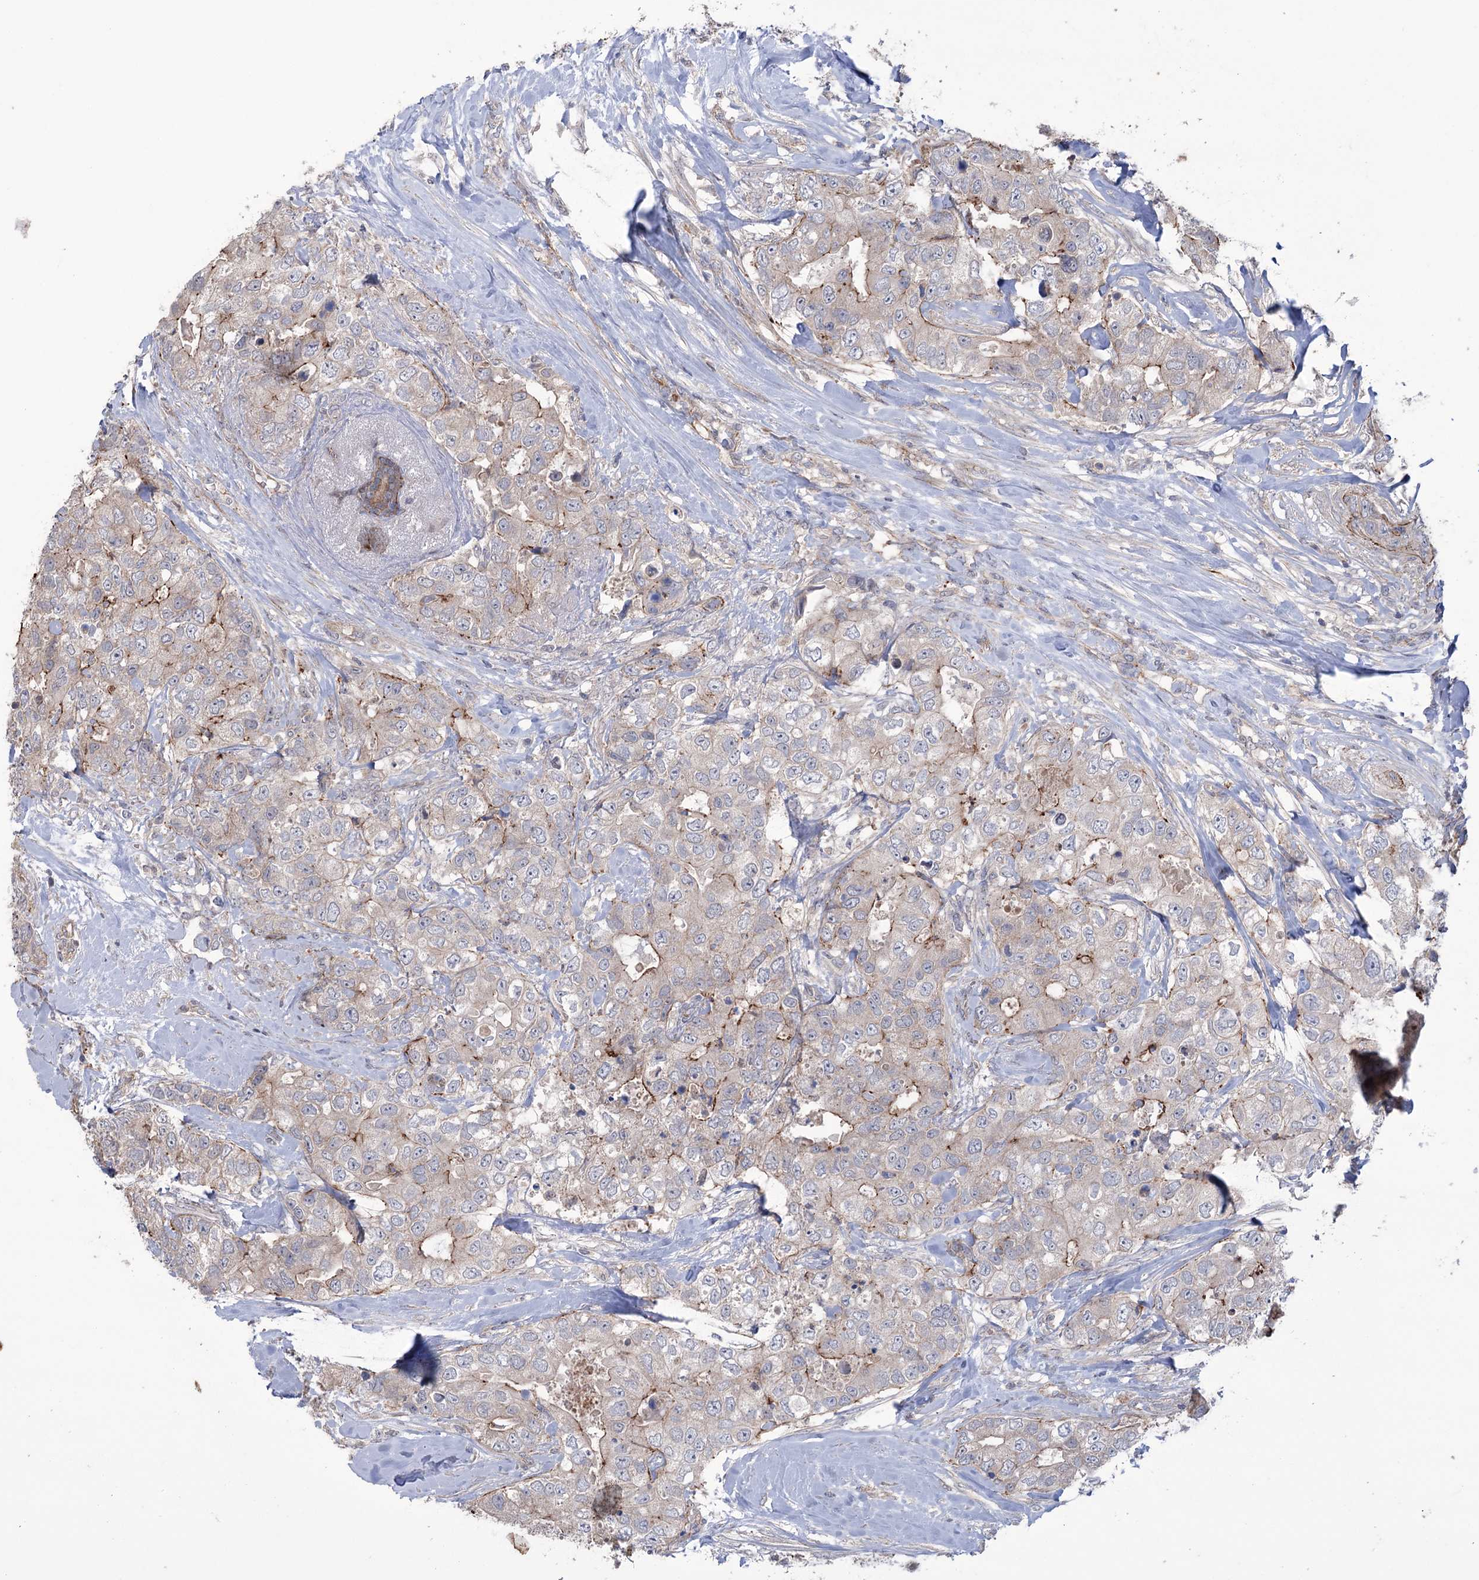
{"staining": {"intensity": "moderate", "quantity": "<25%", "location": "cytoplasmic/membranous"}, "tissue": "breast cancer", "cell_type": "Tumor cells", "image_type": "cancer", "snomed": [{"axis": "morphology", "description": "Duct carcinoma"}, {"axis": "topography", "description": "Breast"}], "caption": "Breast cancer stained with a brown dye demonstrates moderate cytoplasmic/membranous positive expression in about <25% of tumor cells.", "gene": "TRIM71", "patient": {"sex": "female", "age": 62}}